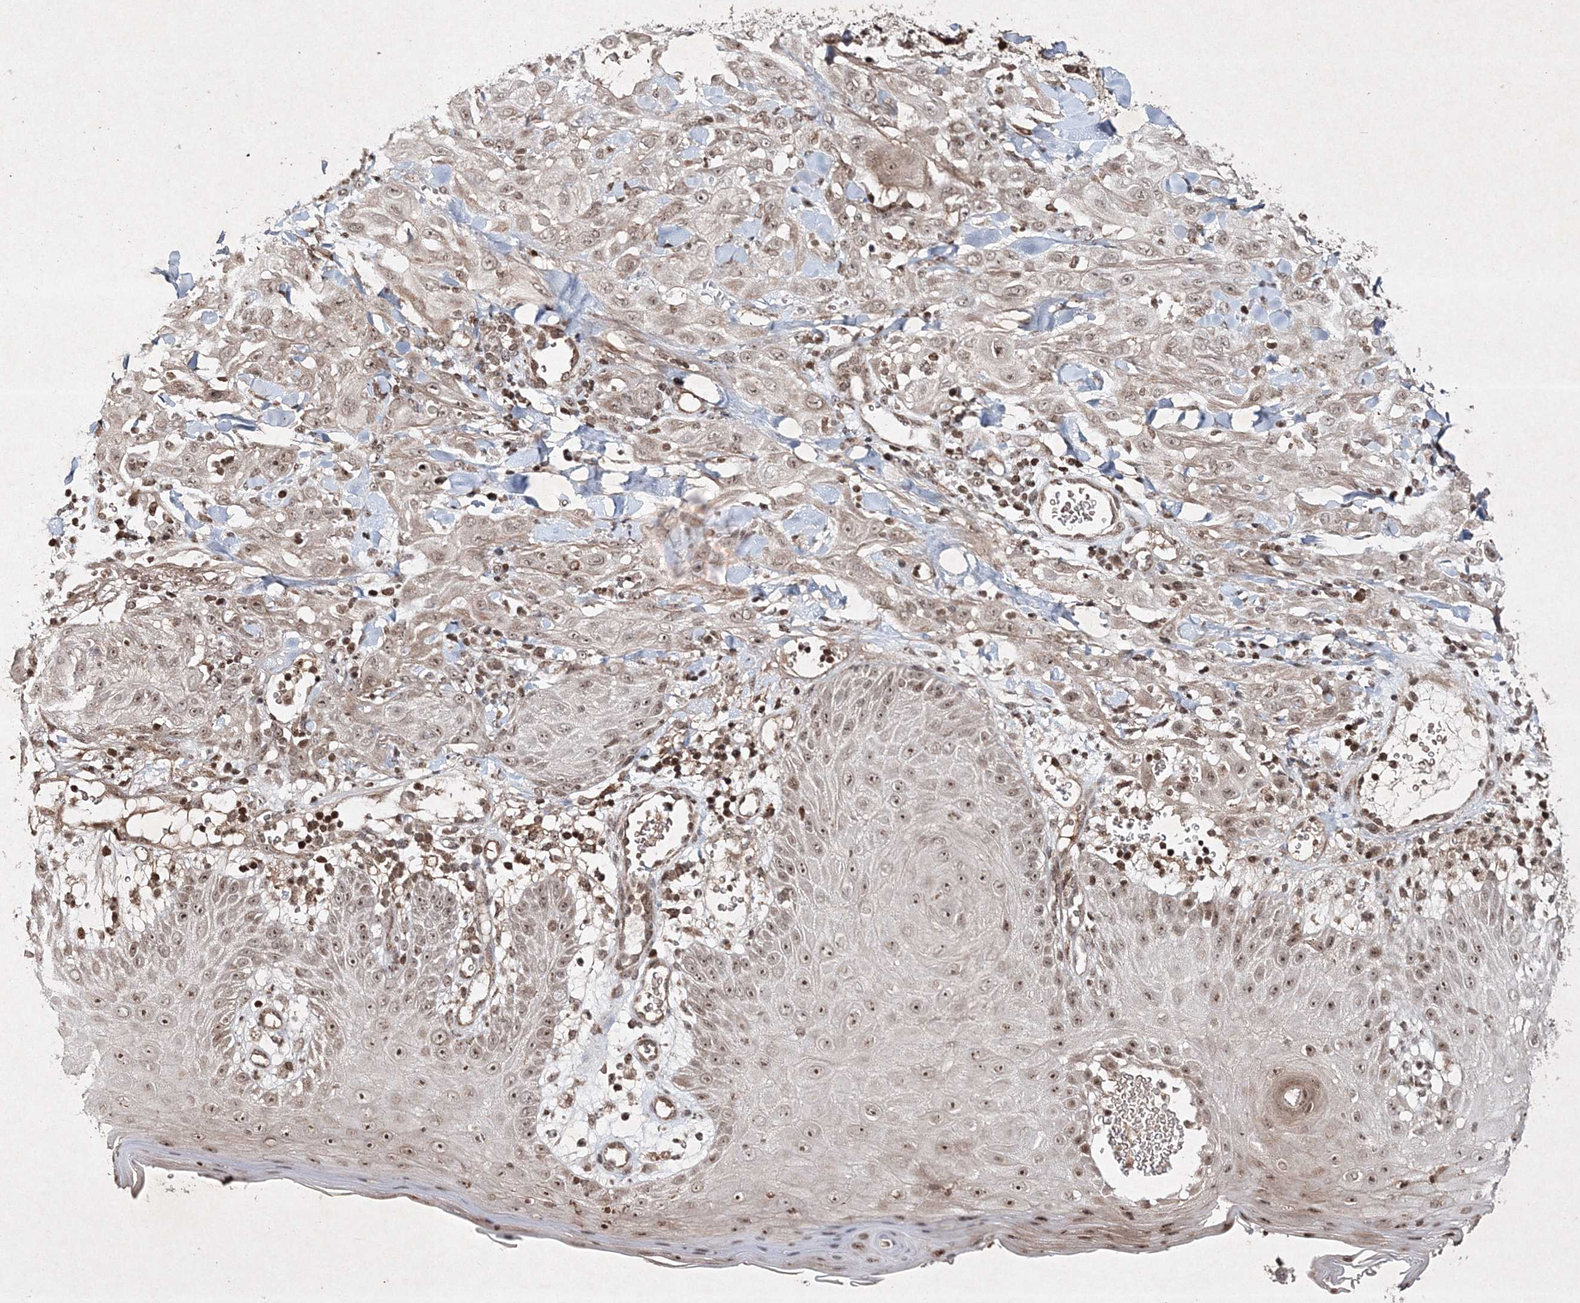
{"staining": {"intensity": "weak", "quantity": ">75%", "location": "nuclear"}, "tissue": "skin cancer", "cell_type": "Tumor cells", "image_type": "cancer", "snomed": [{"axis": "morphology", "description": "Squamous cell carcinoma, NOS"}, {"axis": "topography", "description": "Skin"}], "caption": "Immunohistochemical staining of human squamous cell carcinoma (skin) displays low levels of weak nuclear staining in about >75% of tumor cells.", "gene": "CARM1", "patient": {"sex": "male", "age": 24}}